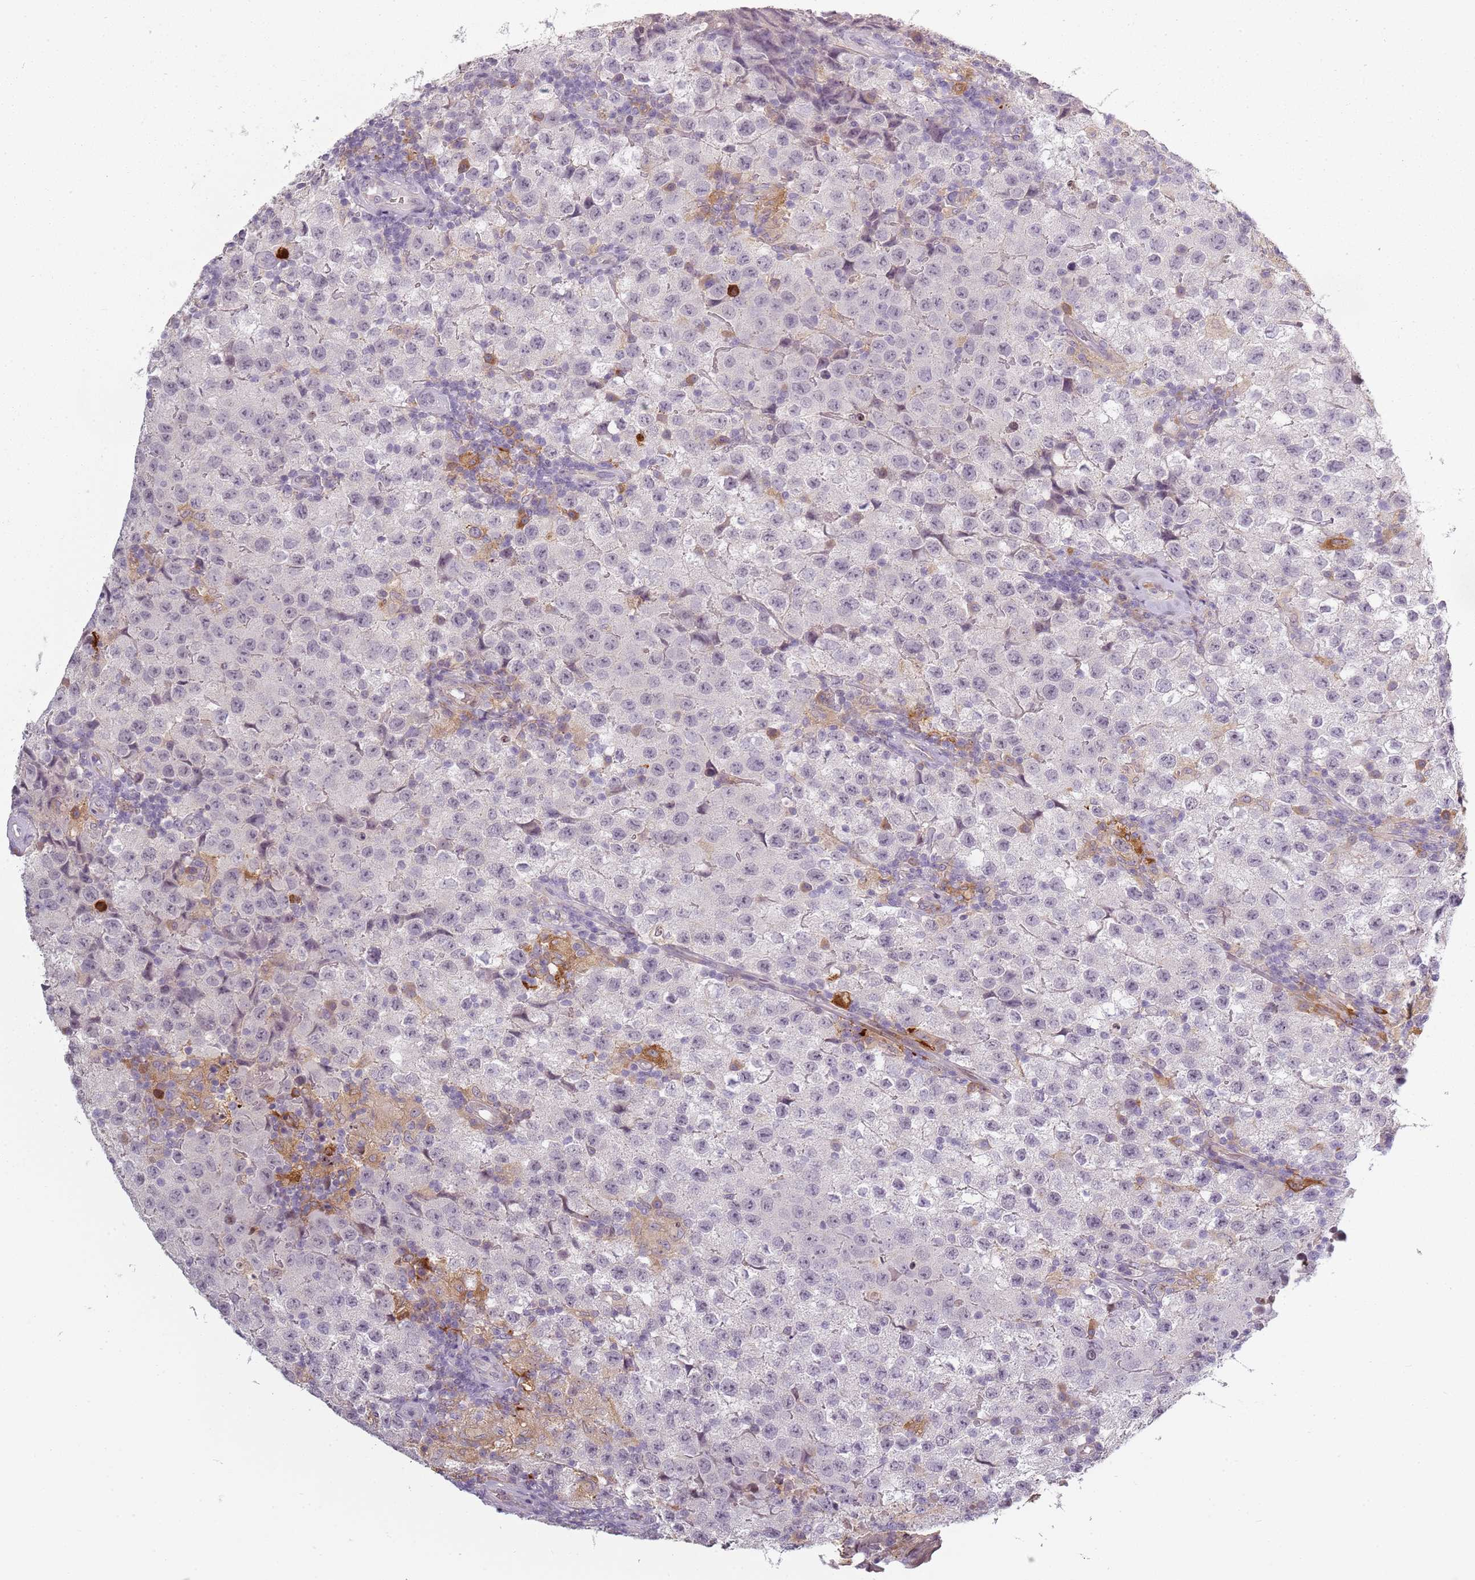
{"staining": {"intensity": "negative", "quantity": "none", "location": "none"}, "tissue": "testis cancer", "cell_type": "Tumor cells", "image_type": "cancer", "snomed": [{"axis": "morphology", "description": "Seminoma, NOS"}, {"axis": "morphology", "description": "Carcinoma, Embryonal, NOS"}, {"axis": "topography", "description": "Testis"}], "caption": "This is a histopathology image of immunohistochemistry (IHC) staining of testis cancer (seminoma), which shows no expression in tumor cells.", "gene": "CC2D2B", "patient": {"sex": "male", "age": 41}}